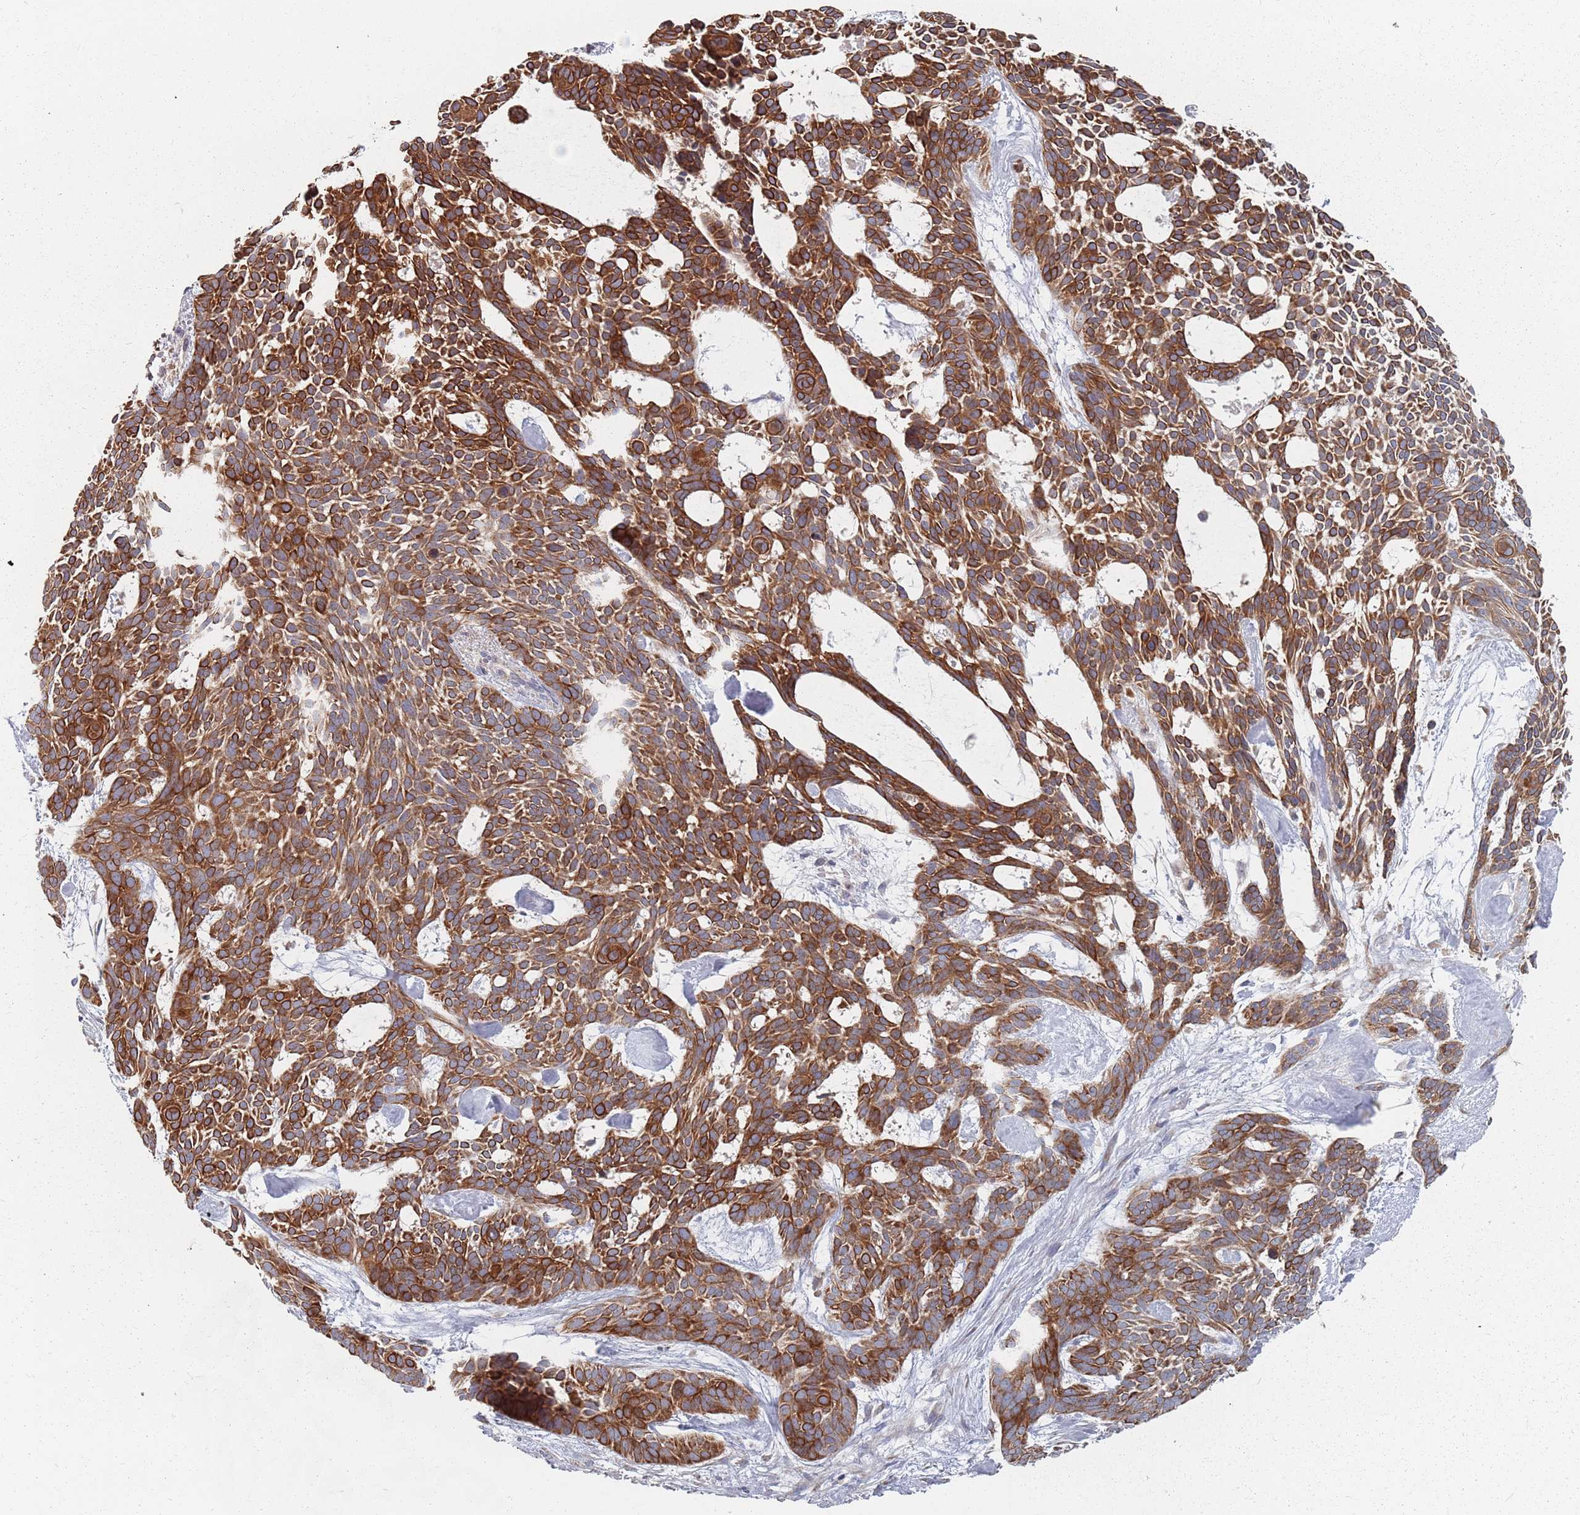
{"staining": {"intensity": "strong", "quantity": ">75%", "location": "cytoplasmic/membranous"}, "tissue": "skin cancer", "cell_type": "Tumor cells", "image_type": "cancer", "snomed": [{"axis": "morphology", "description": "Basal cell carcinoma"}, {"axis": "topography", "description": "Skin"}], "caption": "Protein expression analysis of skin cancer reveals strong cytoplasmic/membranous staining in approximately >75% of tumor cells.", "gene": "ADAL", "patient": {"sex": "male", "age": 61}}